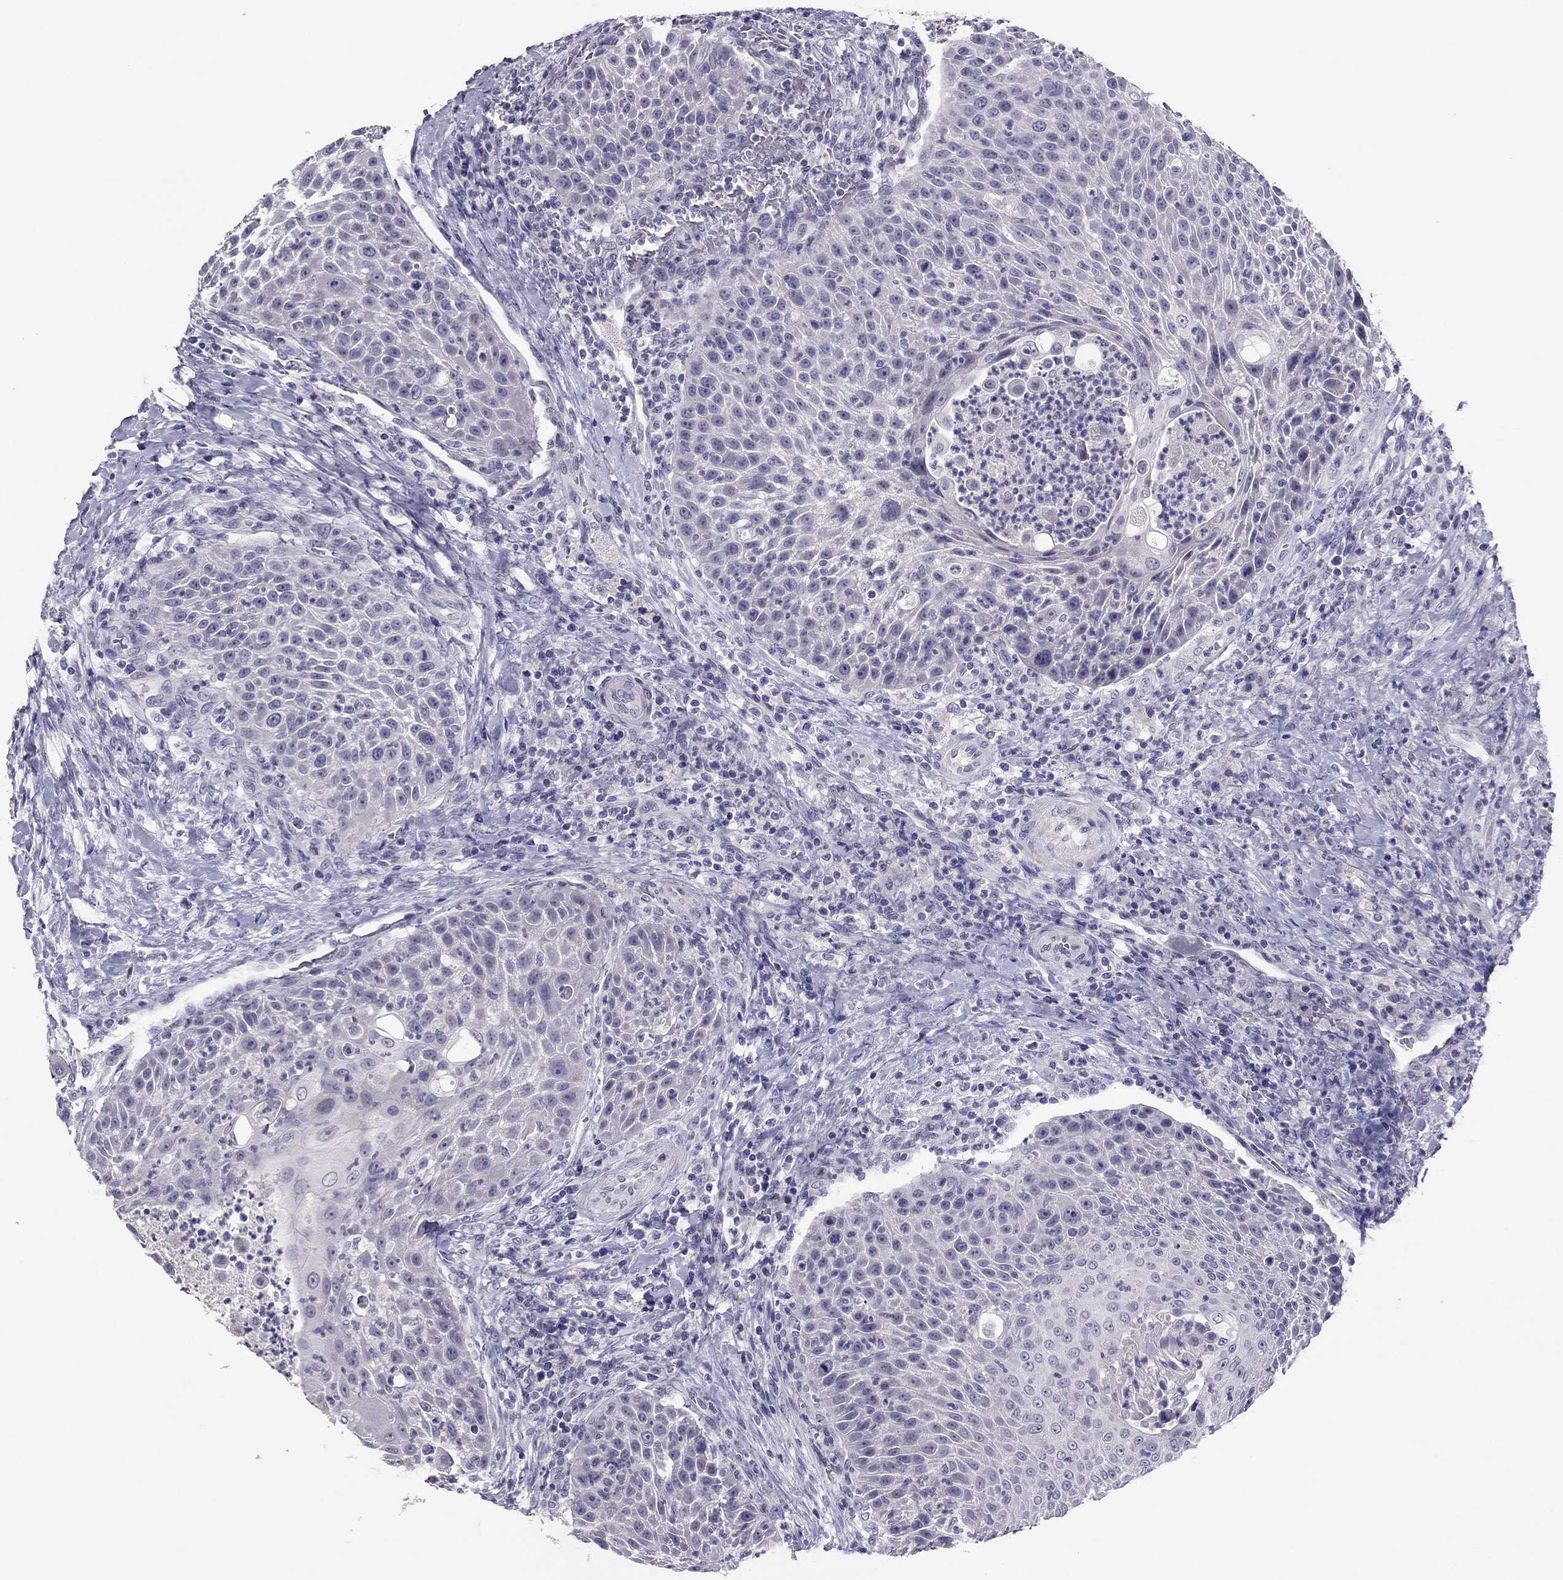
{"staining": {"intensity": "negative", "quantity": "none", "location": "none"}, "tissue": "head and neck cancer", "cell_type": "Tumor cells", "image_type": "cancer", "snomed": [{"axis": "morphology", "description": "Squamous cell carcinoma, NOS"}, {"axis": "topography", "description": "Head-Neck"}], "caption": "High magnification brightfield microscopy of head and neck cancer stained with DAB (3,3'-diaminobenzidine) (brown) and counterstained with hematoxylin (blue): tumor cells show no significant positivity.", "gene": "RHO", "patient": {"sex": "male", "age": 69}}